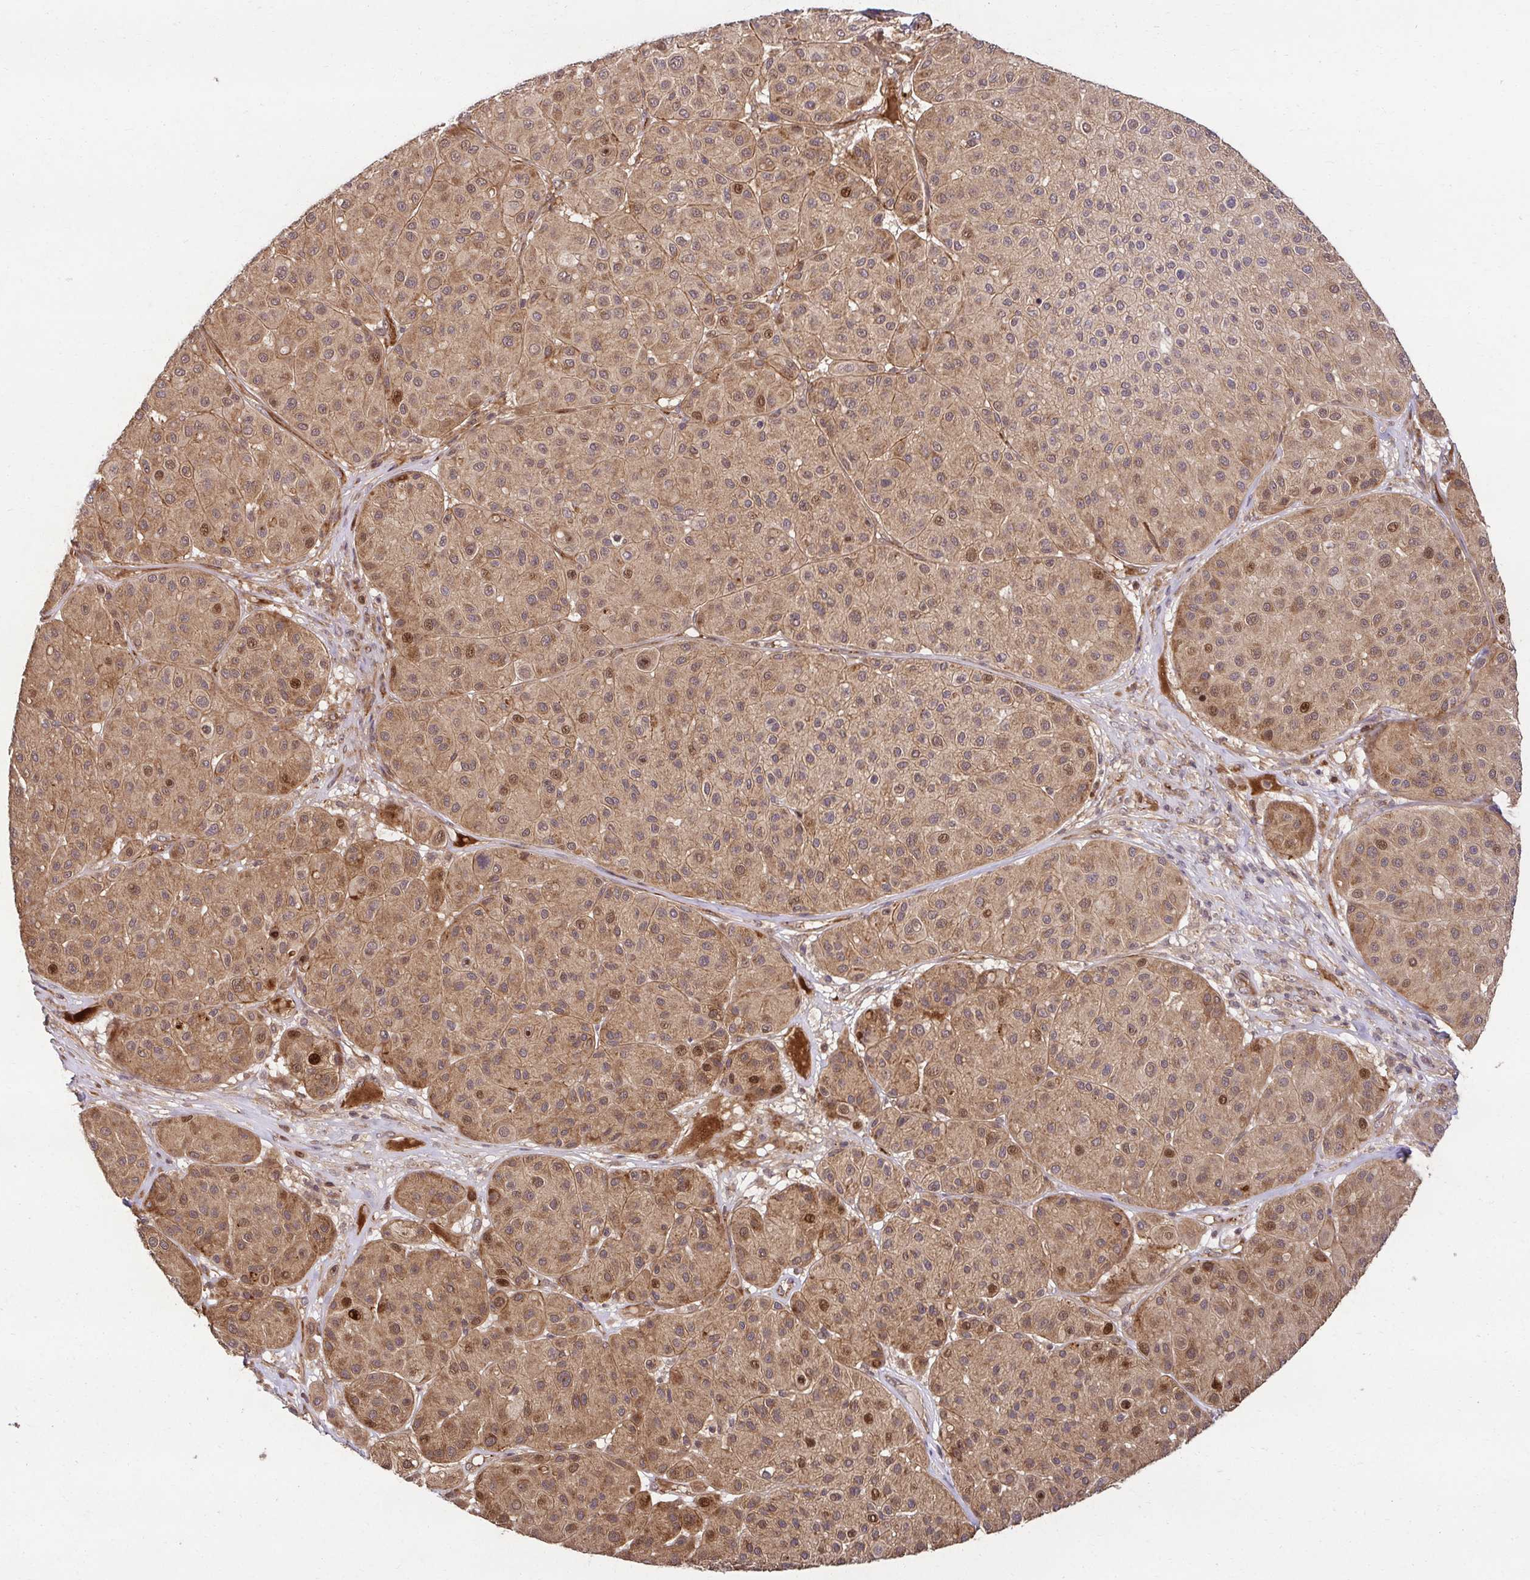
{"staining": {"intensity": "moderate", "quantity": "<25%", "location": "nuclear"}, "tissue": "melanoma", "cell_type": "Tumor cells", "image_type": "cancer", "snomed": [{"axis": "morphology", "description": "Malignant melanoma, Metastatic site"}, {"axis": "topography", "description": "Smooth muscle"}], "caption": "A histopathology image of melanoma stained for a protein demonstrates moderate nuclear brown staining in tumor cells. The protein is shown in brown color, while the nuclei are stained blue.", "gene": "PSMA4", "patient": {"sex": "male", "age": 41}}